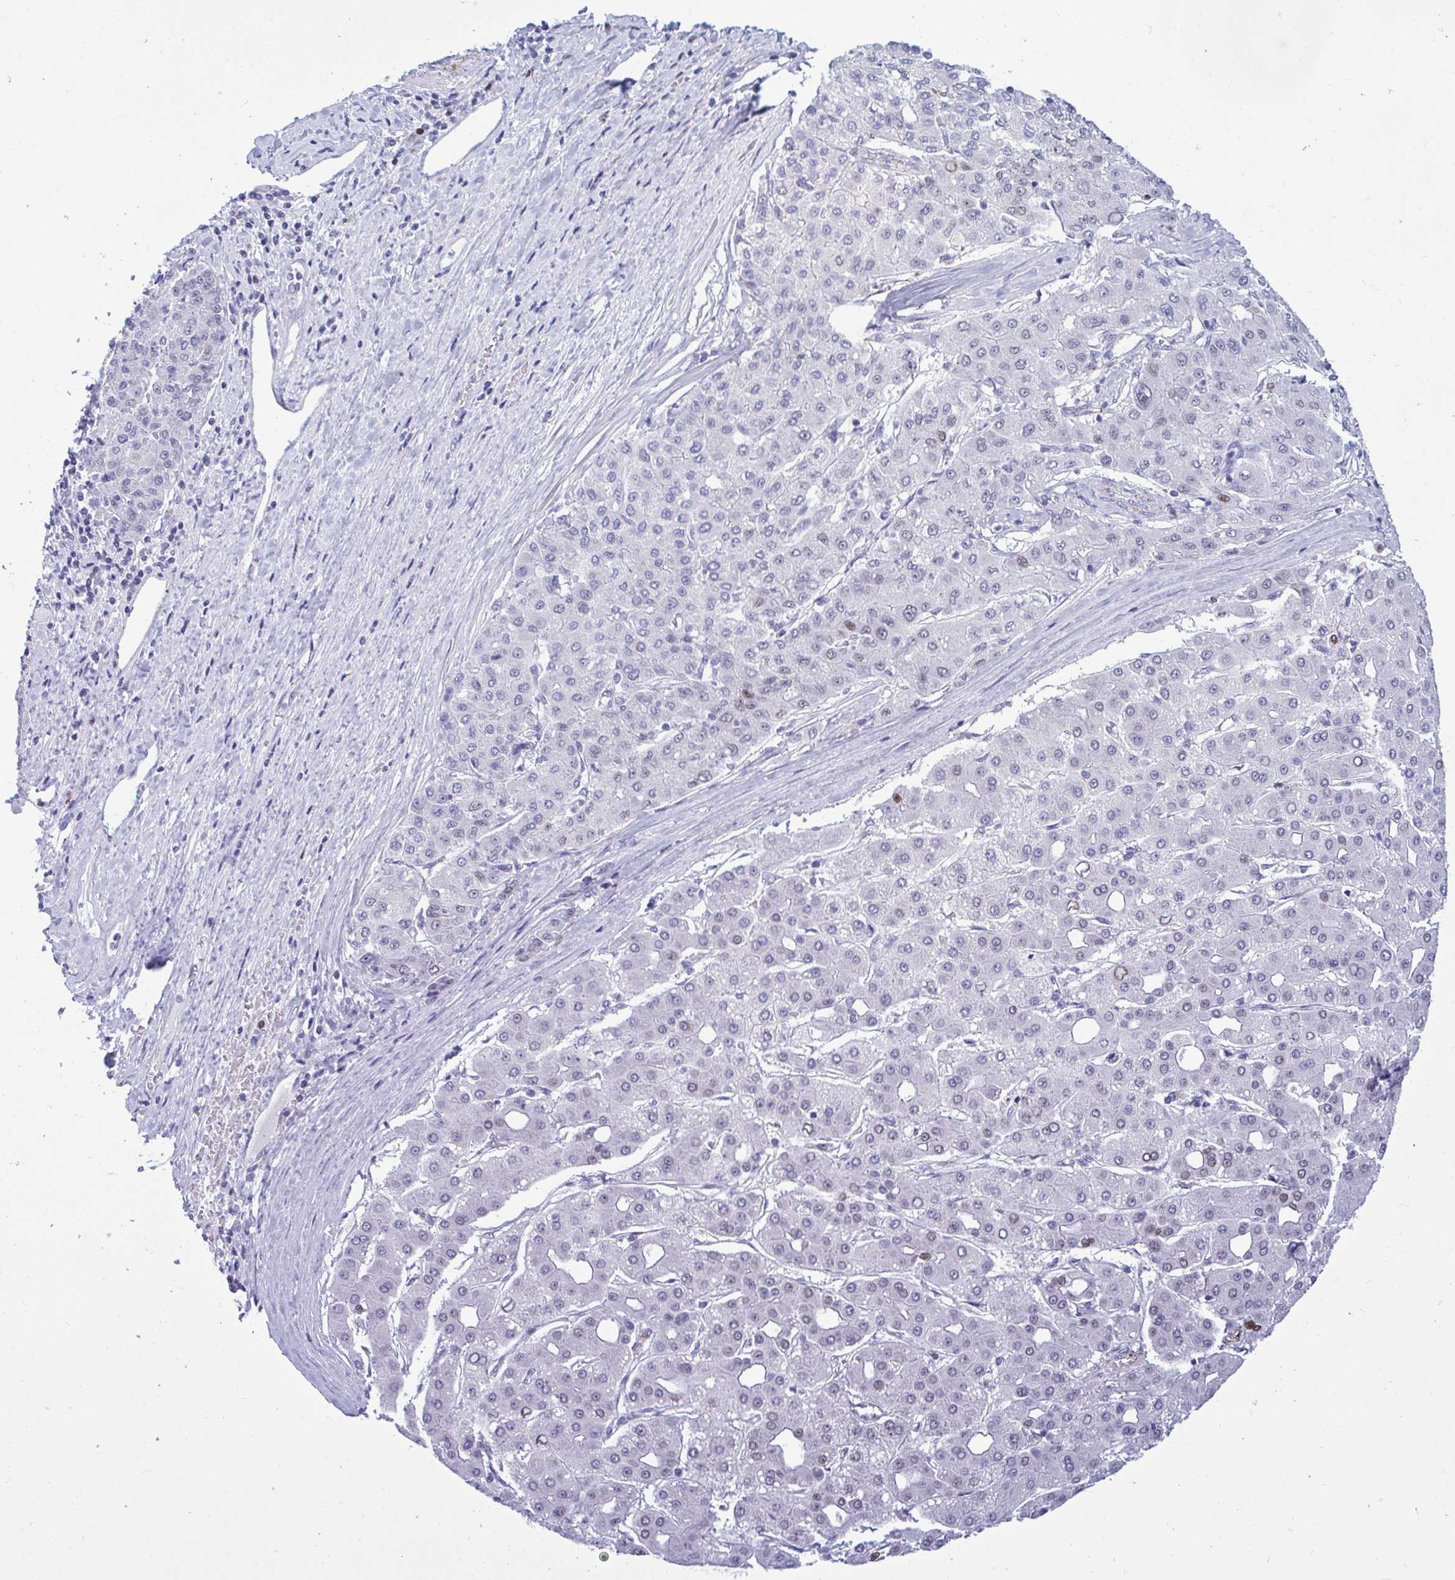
{"staining": {"intensity": "weak", "quantity": "<25%", "location": "nuclear"}, "tissue": "liver cancer", "cell_type": "Tumor cells", "image_type": "cancer", "snomed": [{"axis": "morphology", "description": "Carcinoma, Hepatocellular, NOS"}, {"axis": "topography", "description": "Liver"}], "caption": "Immunohistochemistry photomicrograph of human liver cancer (hepatocellular carcinoma) stained for a protein (brown), which exhibits no staining in tumor cells. Nuclei are stained in blue.", "gene": "SLC25A51", "patient": {"sex": "male", "age": 65}}